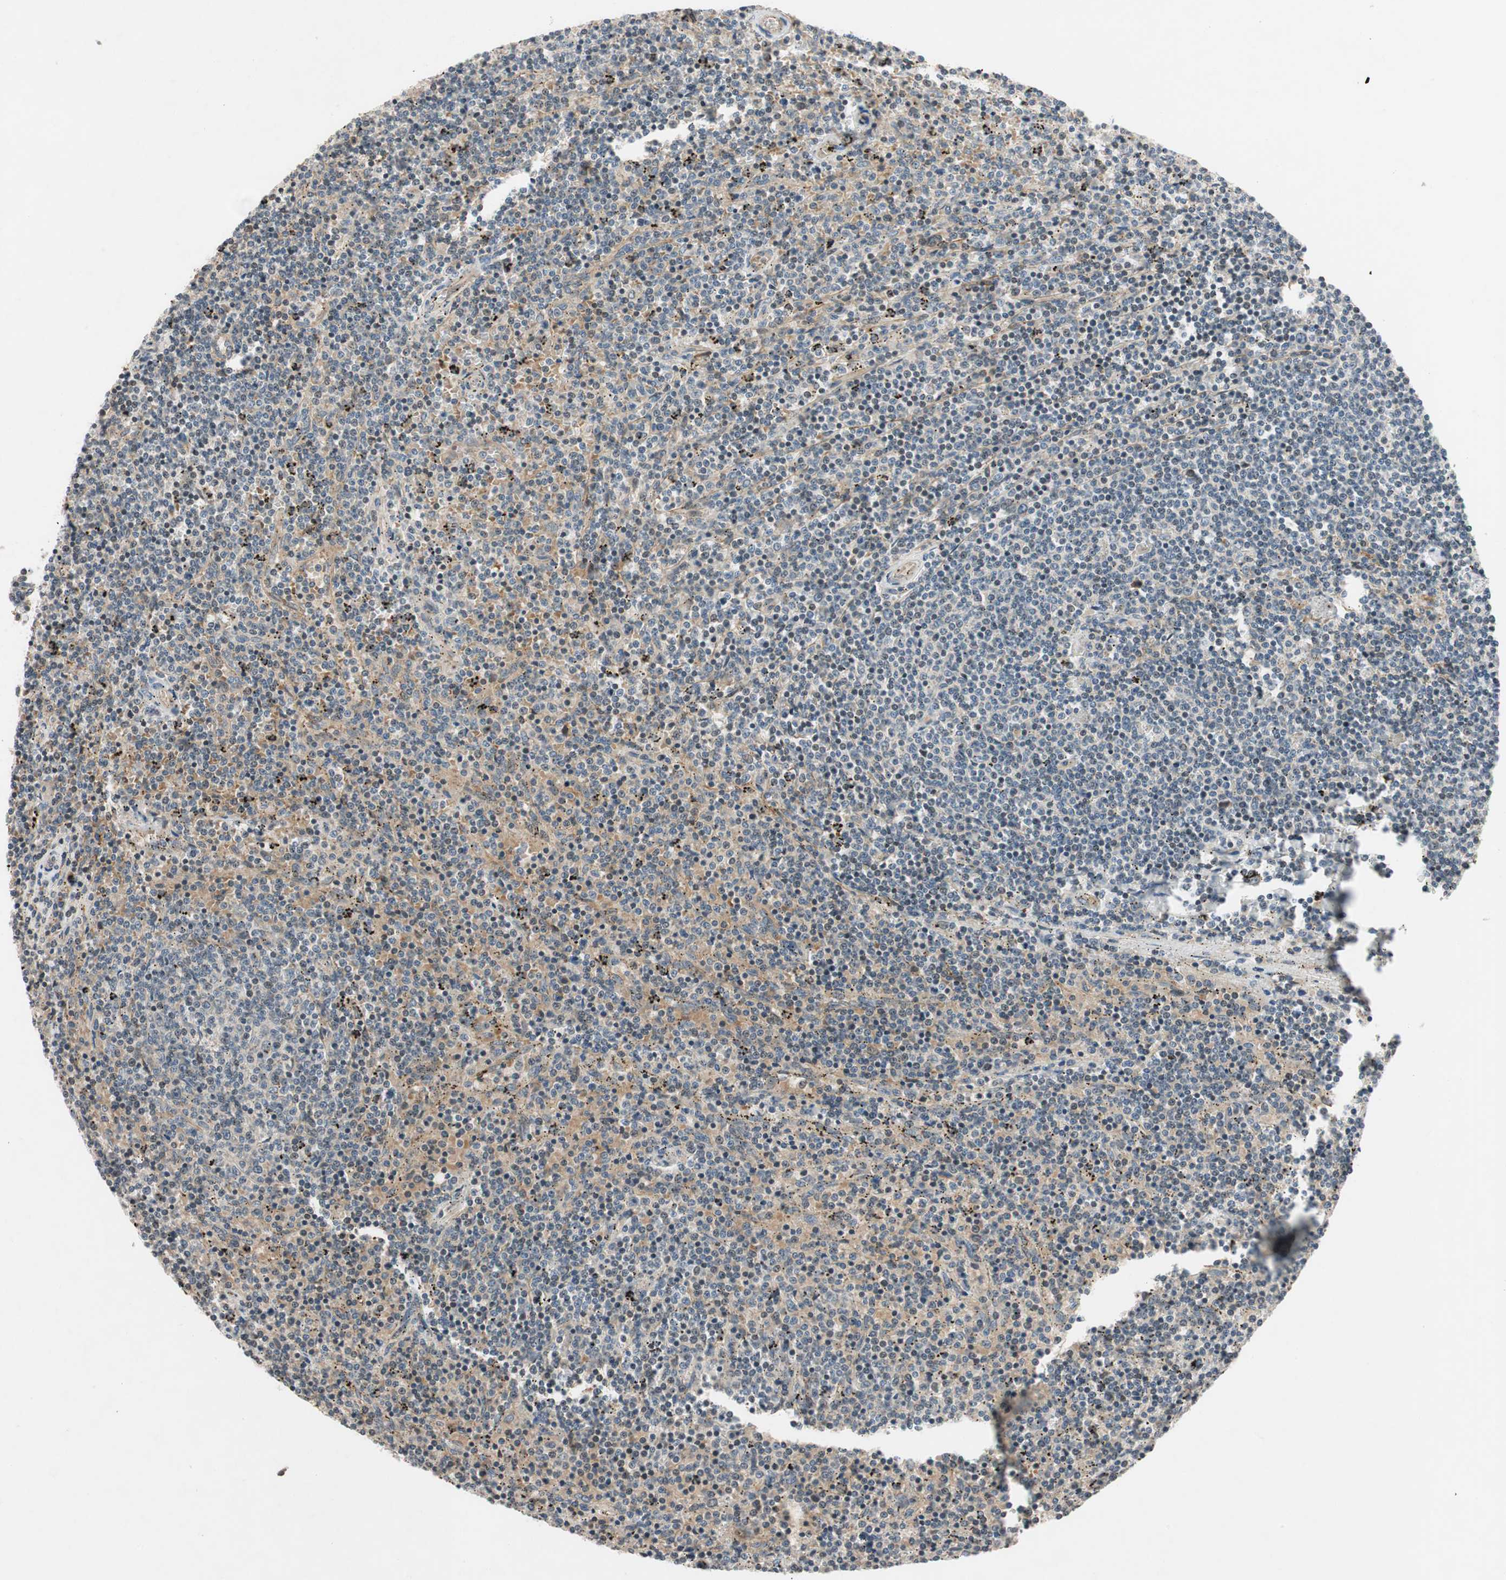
{"staining": {"intensity": "negative", "quantity": "none", "location": "none"}, "tissue": "lymphoma", "cell_type": "Tumor cells", "image_type": "cancer", "snomed": [{"axis": "morphology", "description": "Malignant lymphoma, non-Hodgkin's type, Low grade"}, {"axis": "topography", "description": "Spleen"}], "caption": "Photomicrograph shows no significant protein expression in tumor cells of malignant lymphoma, non-Hodgkin's type (low-grade). (DAB (3,3'-diaminobenzidine) IHC visualized using brightfield microscopy, high magnification).", "gene": "GCLM", "patient": {"sex": "female", "age": 50}}